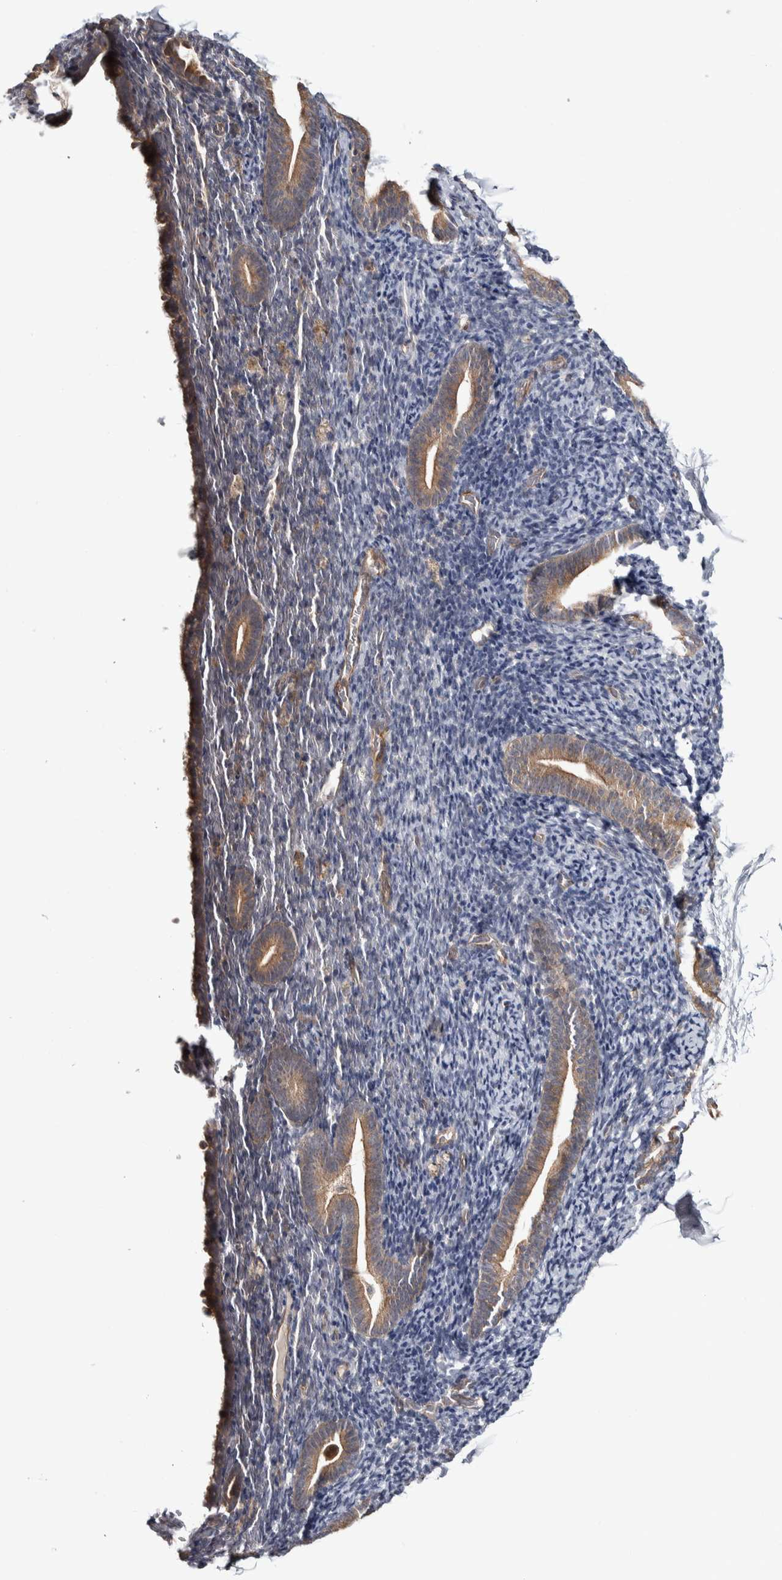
{"staining": {"intensity": "weak", "quantity": "25%-75%", "location": "cytoplasmic/membranous"}, "tissue": "endometrium", "cell_type": "Cells in endometrial stroma", "image_type": "normal", "snomed": [{"axis": "morphology", "description": "Normal tissue, NOS"}, {"axis": "topography", "description": "Endometrium"}], "caption": "Protein expression by immunohistochemistry shows weak cytoplasmic/membranous positivity in approximately 25%-75% of cells in endometrial stroma in benign endometrium.", "gene": "CHMP4C", "patient": {"sex": "female", "age": 51}}